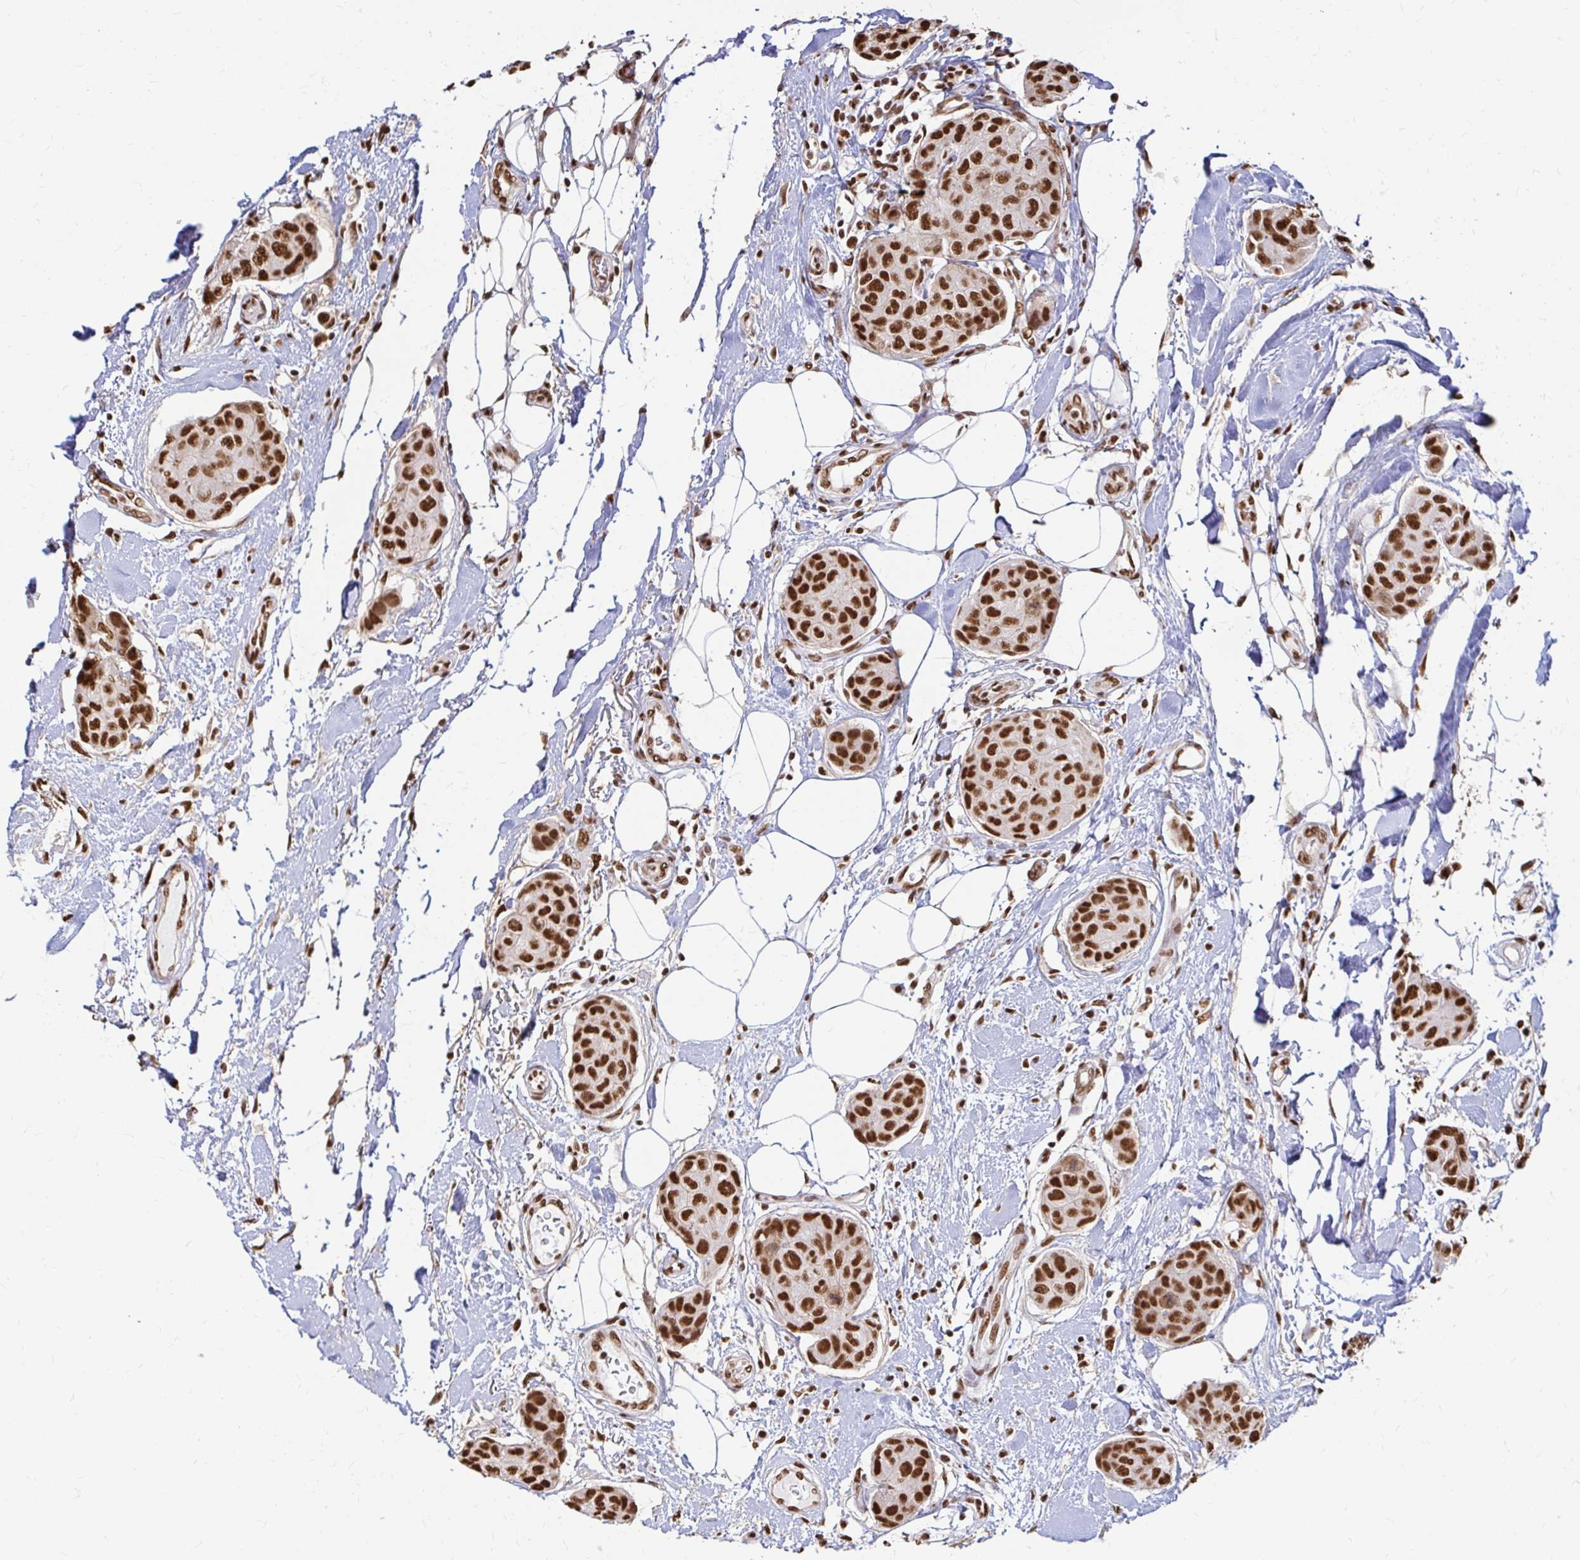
{"staining": {"intensity": "strong", "quantity": ">75%", "location": "nuclear"}, "tissue": "breast cancer", "cell_type": "Tumor cells", "image_type": "cancer", "snomed": [{"axis": "morphology", "description": "Duct carcinoma"}, {"axis": "topography", "description": "Breast"}, {"axis": "topography", "description": "Lymph node"}], "caption": "Immunohistochemical staining of intraductal carcinoma (breast) displays high levels of strong nuclear protein expression in about >75% of tumor cells.", "gene": "HNRNPU", "patient": {"sex": "female", "age": 80}}